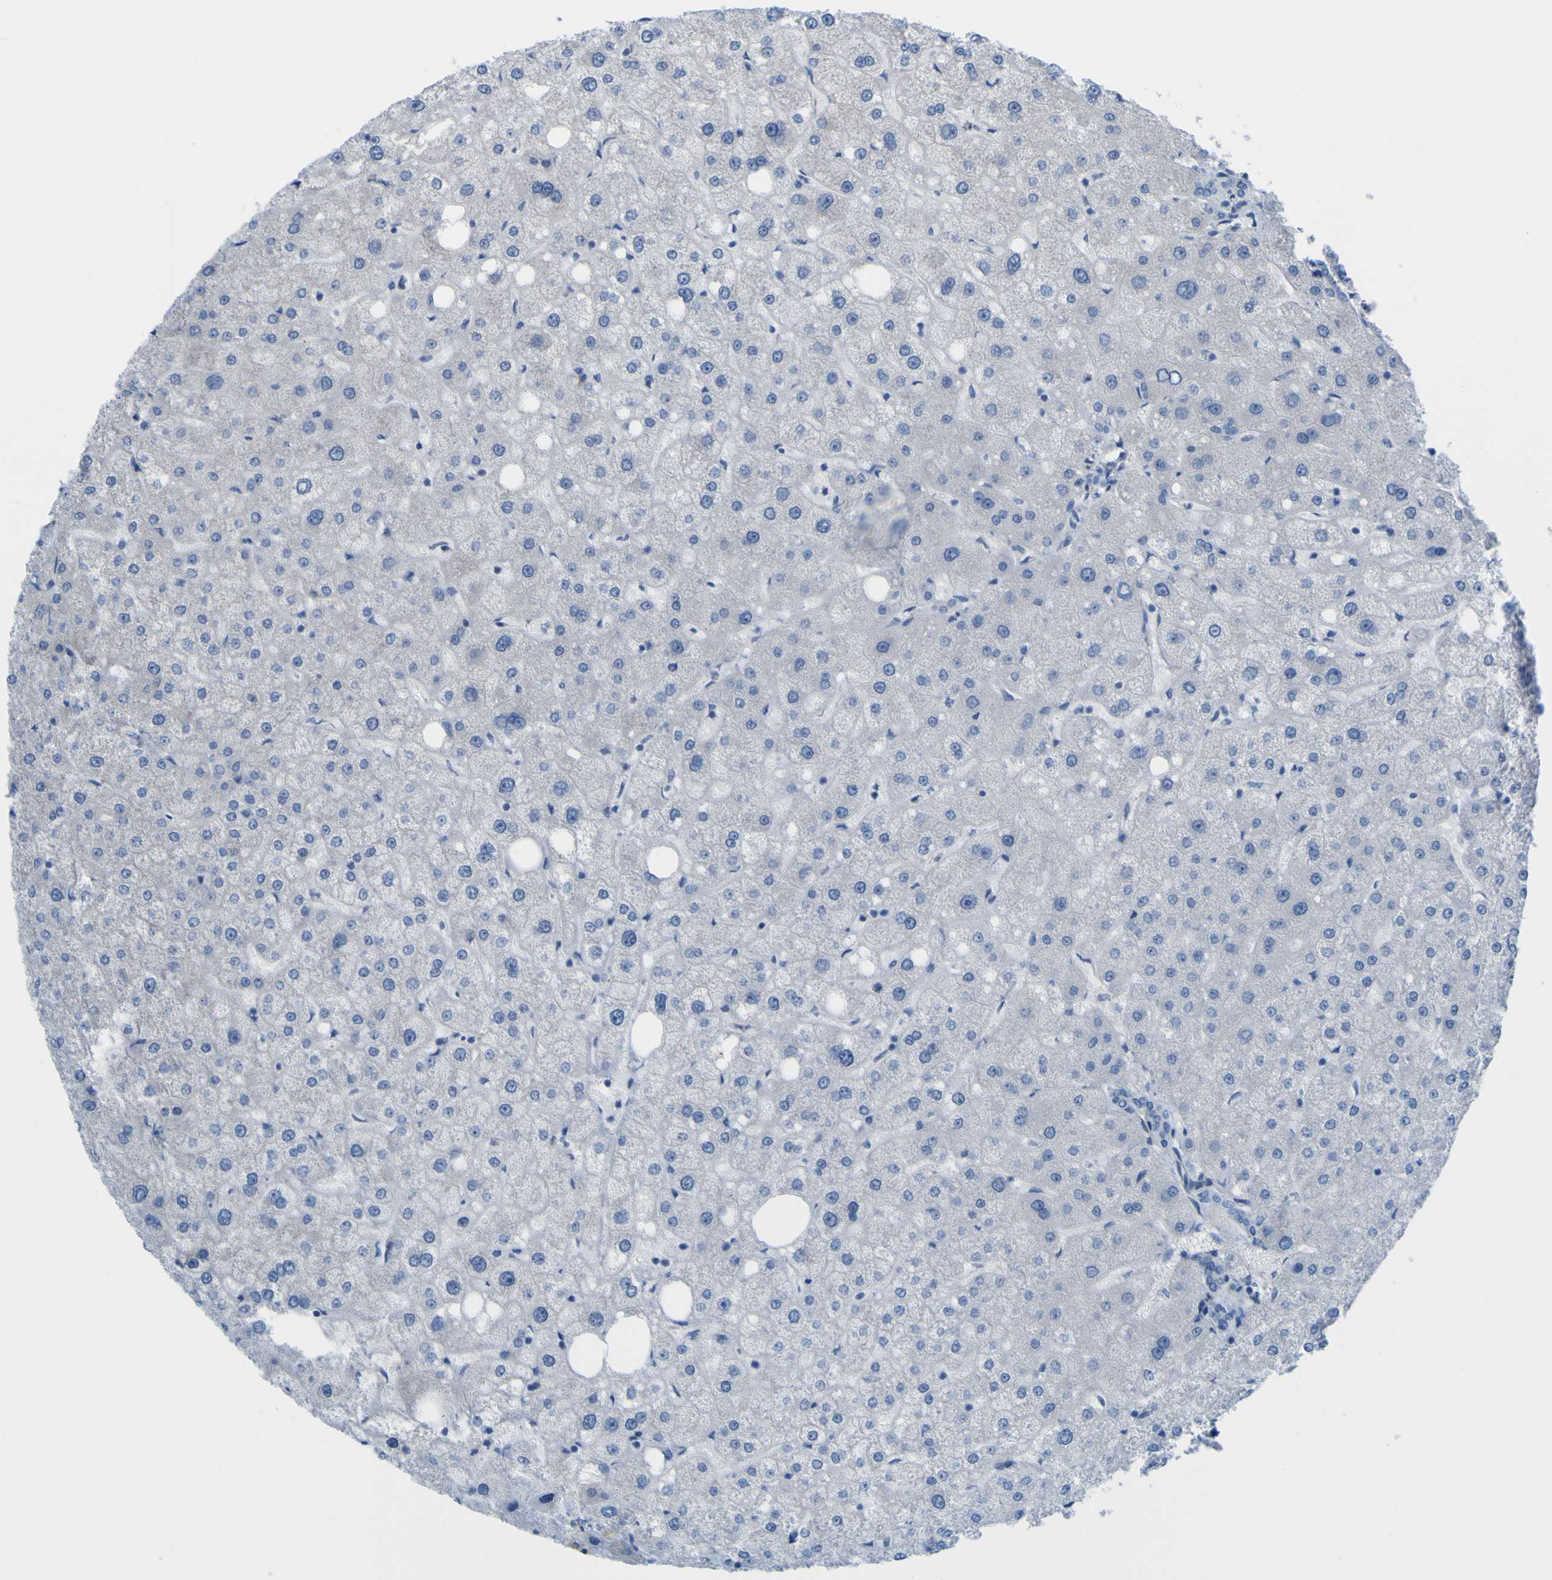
{"staining": {"intensity": "negative", "quantity": "none", "location": "none"}, "tissue": "liver", "cell_type": "Cholangiocytes", "image_type": "normal", "snomed": [{"axis": "morphology", "description": "Normal tissue, NOS"}, {"axis": "topography", "description": "Liver"}], "caption": "This is a image of immunohistochemistry (IHC) staining of benign liver, which shows no expression in cholangiocytes.", "gene": "JPH1", "patient": {"sex": "male", "age": 73}}